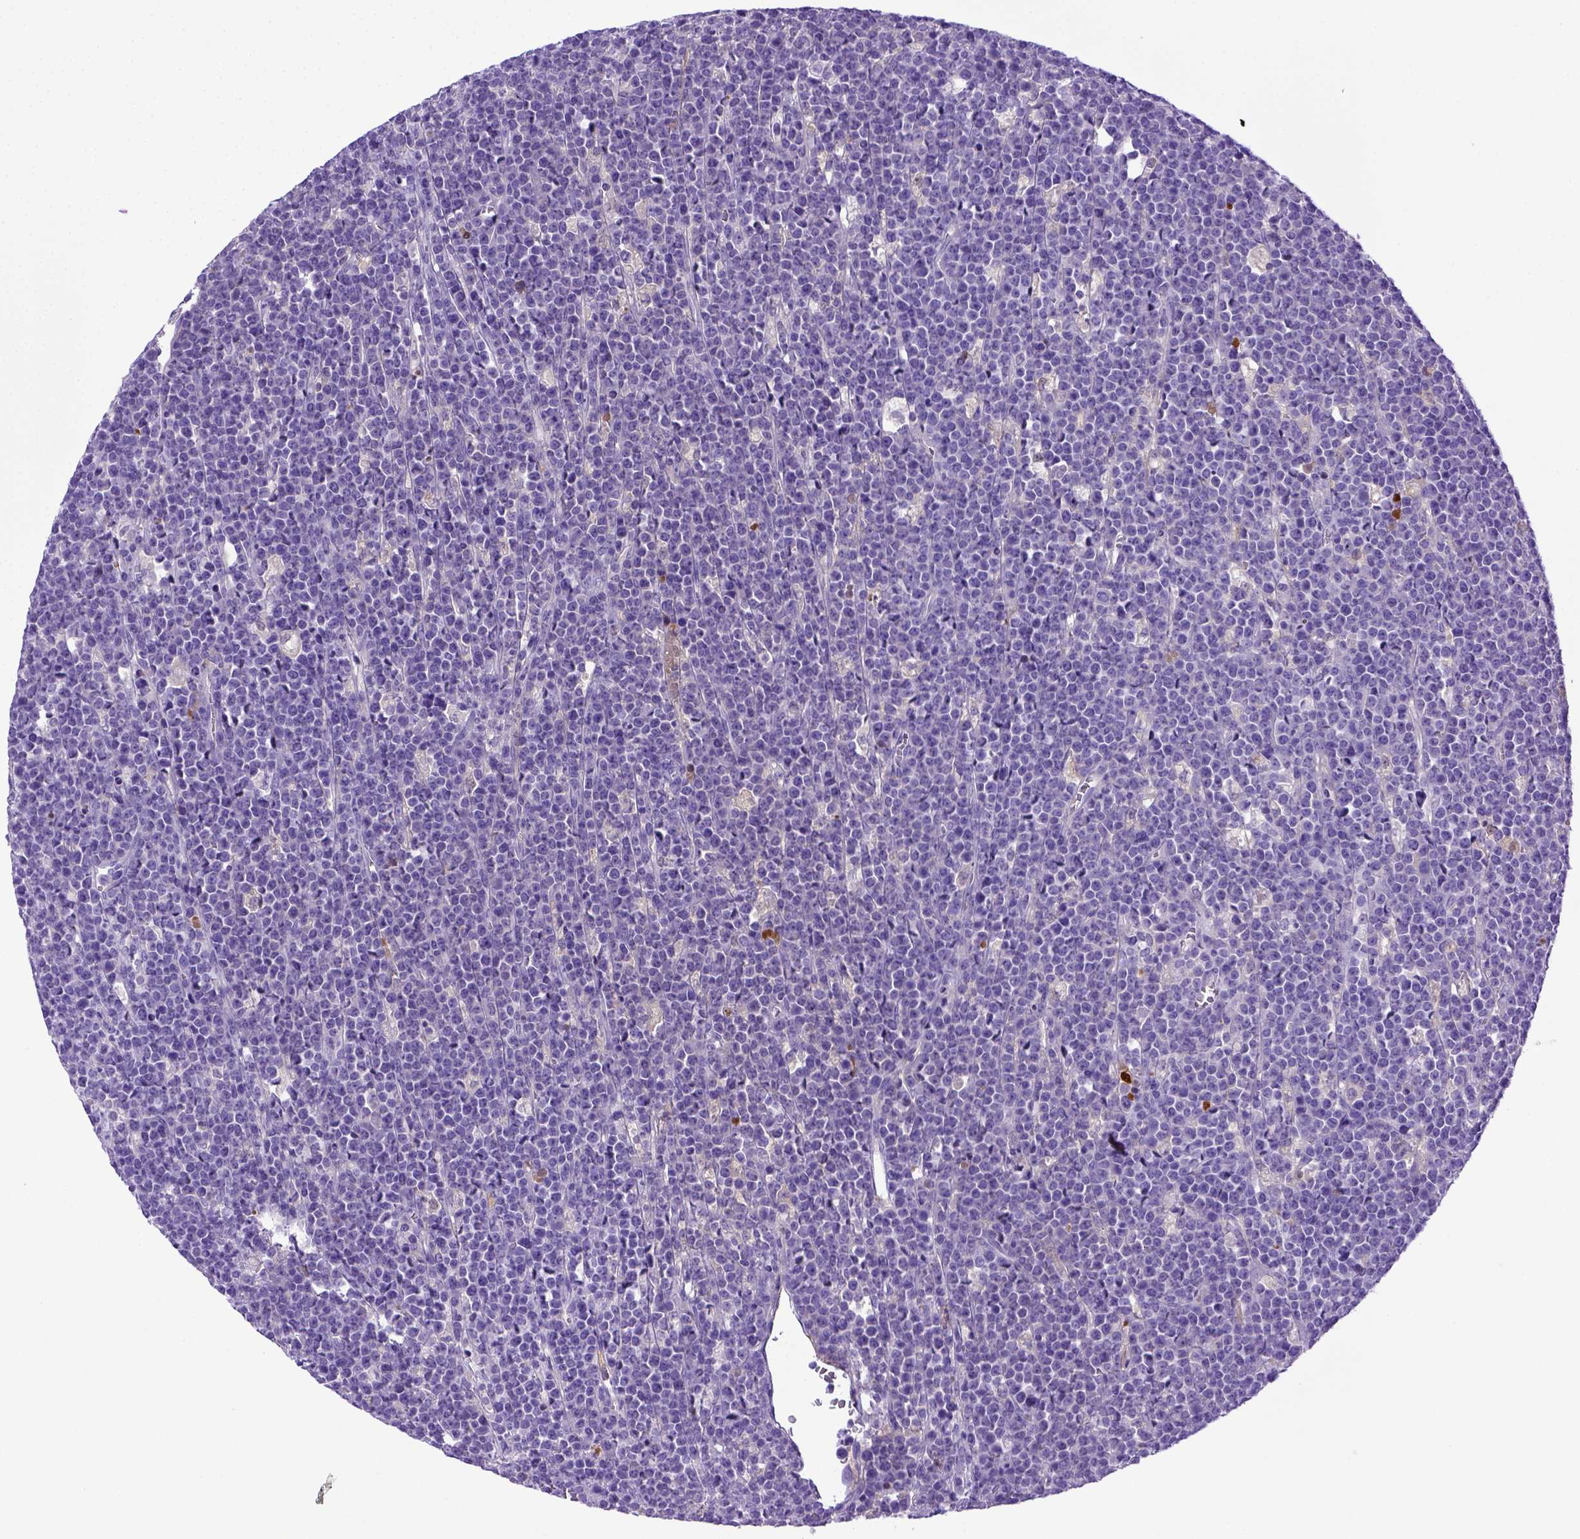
{"staining": {"intensity": "negative", "quantity": "none", "location": "none"}, "tissue": "lymphoma", "cell_type": "Tumor cells", "image_type": "cancer", "snomed": [{"axis": "morphology", "description": "Malignant lymphoma, non-Hodgkin's type, High grade"}, {"axis": "topography", "description": "Ovary"}], "caption": "IHC photomicrograph of human high-grade malignant lymphoma, non-Hodgkin's type stained for a protein (brown), which shows no positivity in tumor cells.", "gene": "ITIH4", "patient": {"sex": "female", "age": 56}}